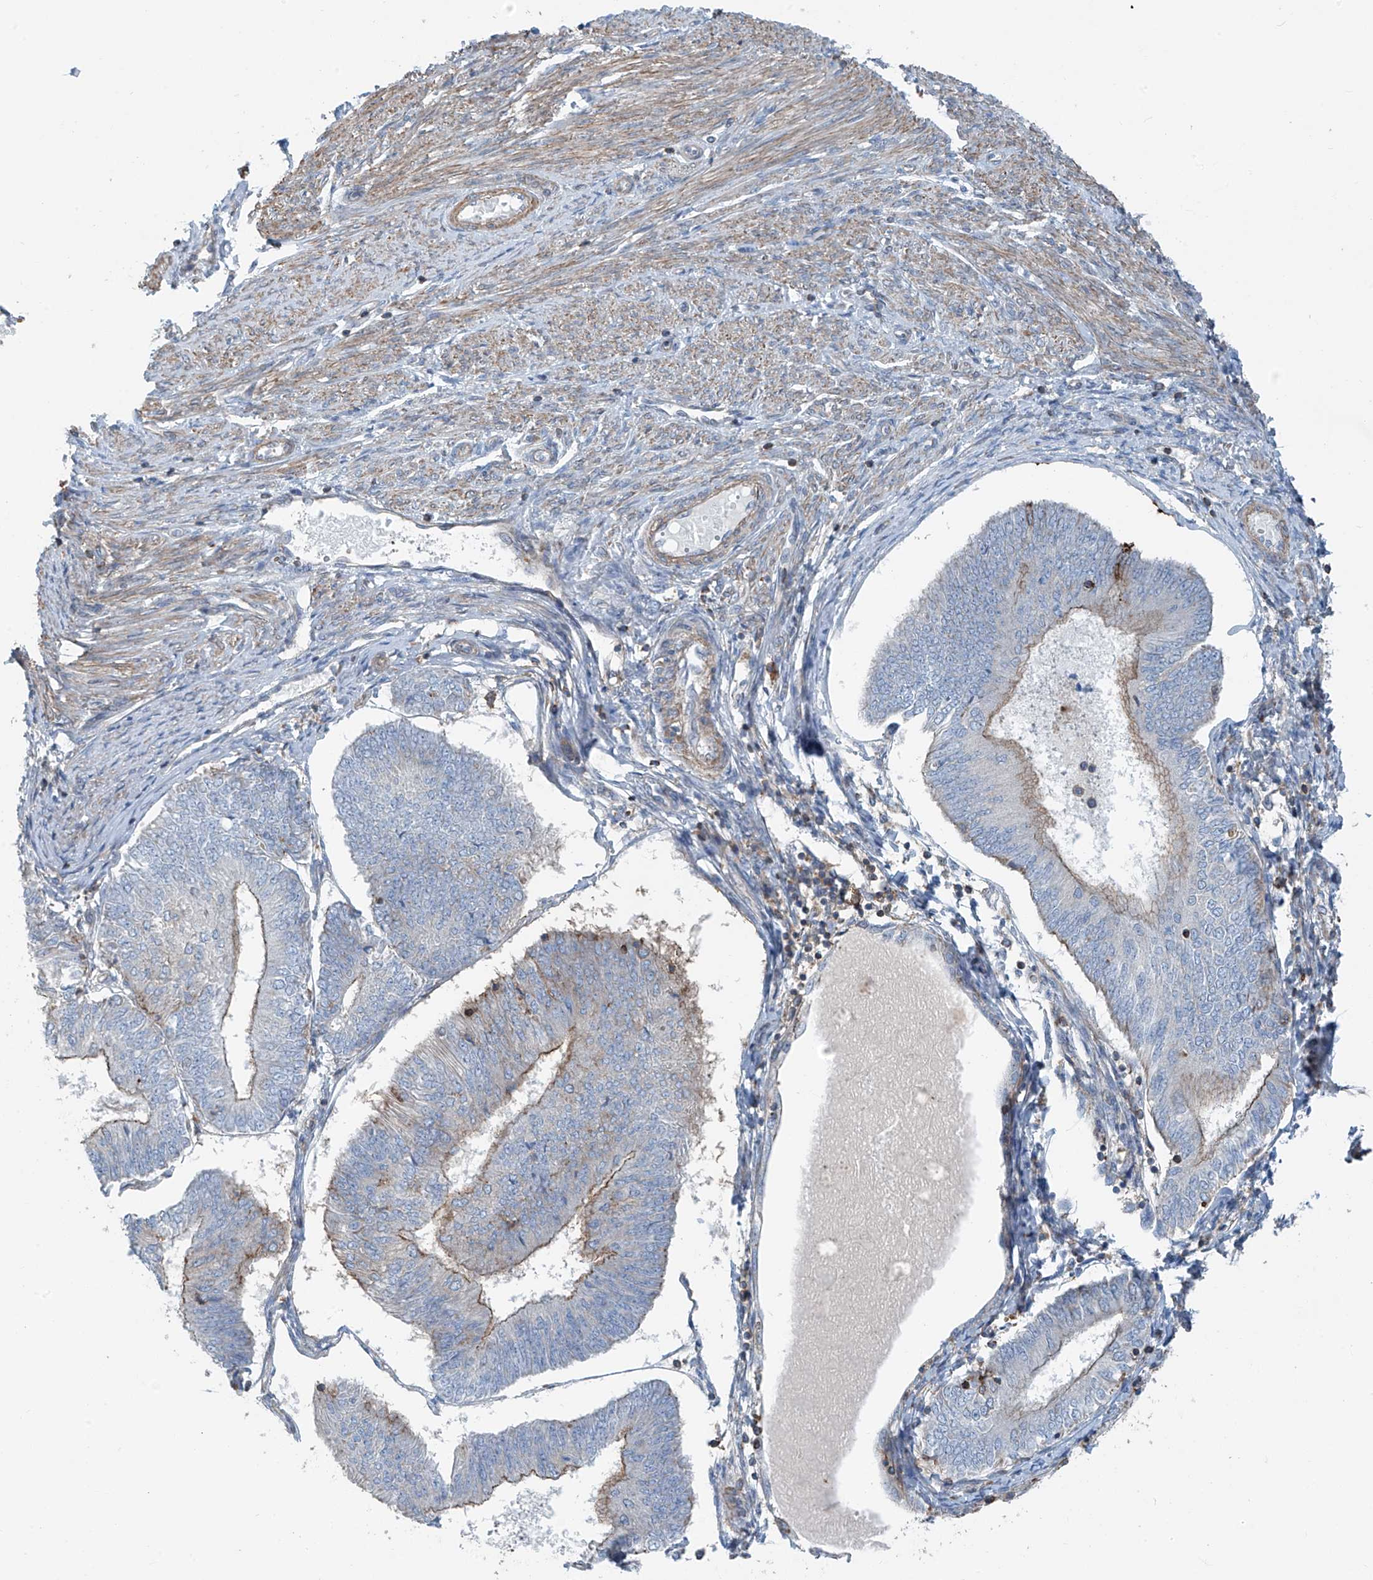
{"staining": {"intensity": "weak", "quantity": "<25%", "location": "cytoplasmic/membranous"}, "tissue": "endometrial cancer", "cell_type": "Tumor cells", "image_type": "cancer", "snomed": [{"axis": "morphology", "description": "Adenocarcinoma, NOS"}, {"axis": "topography", "description": "Endometrium"}], "caption": "Histopathology image shows no significant protein expression in tumor cells of endometrial adenocarcinoma.", "gene": "SLC1A5", "patient": {"sex": "female", "age": 58}}